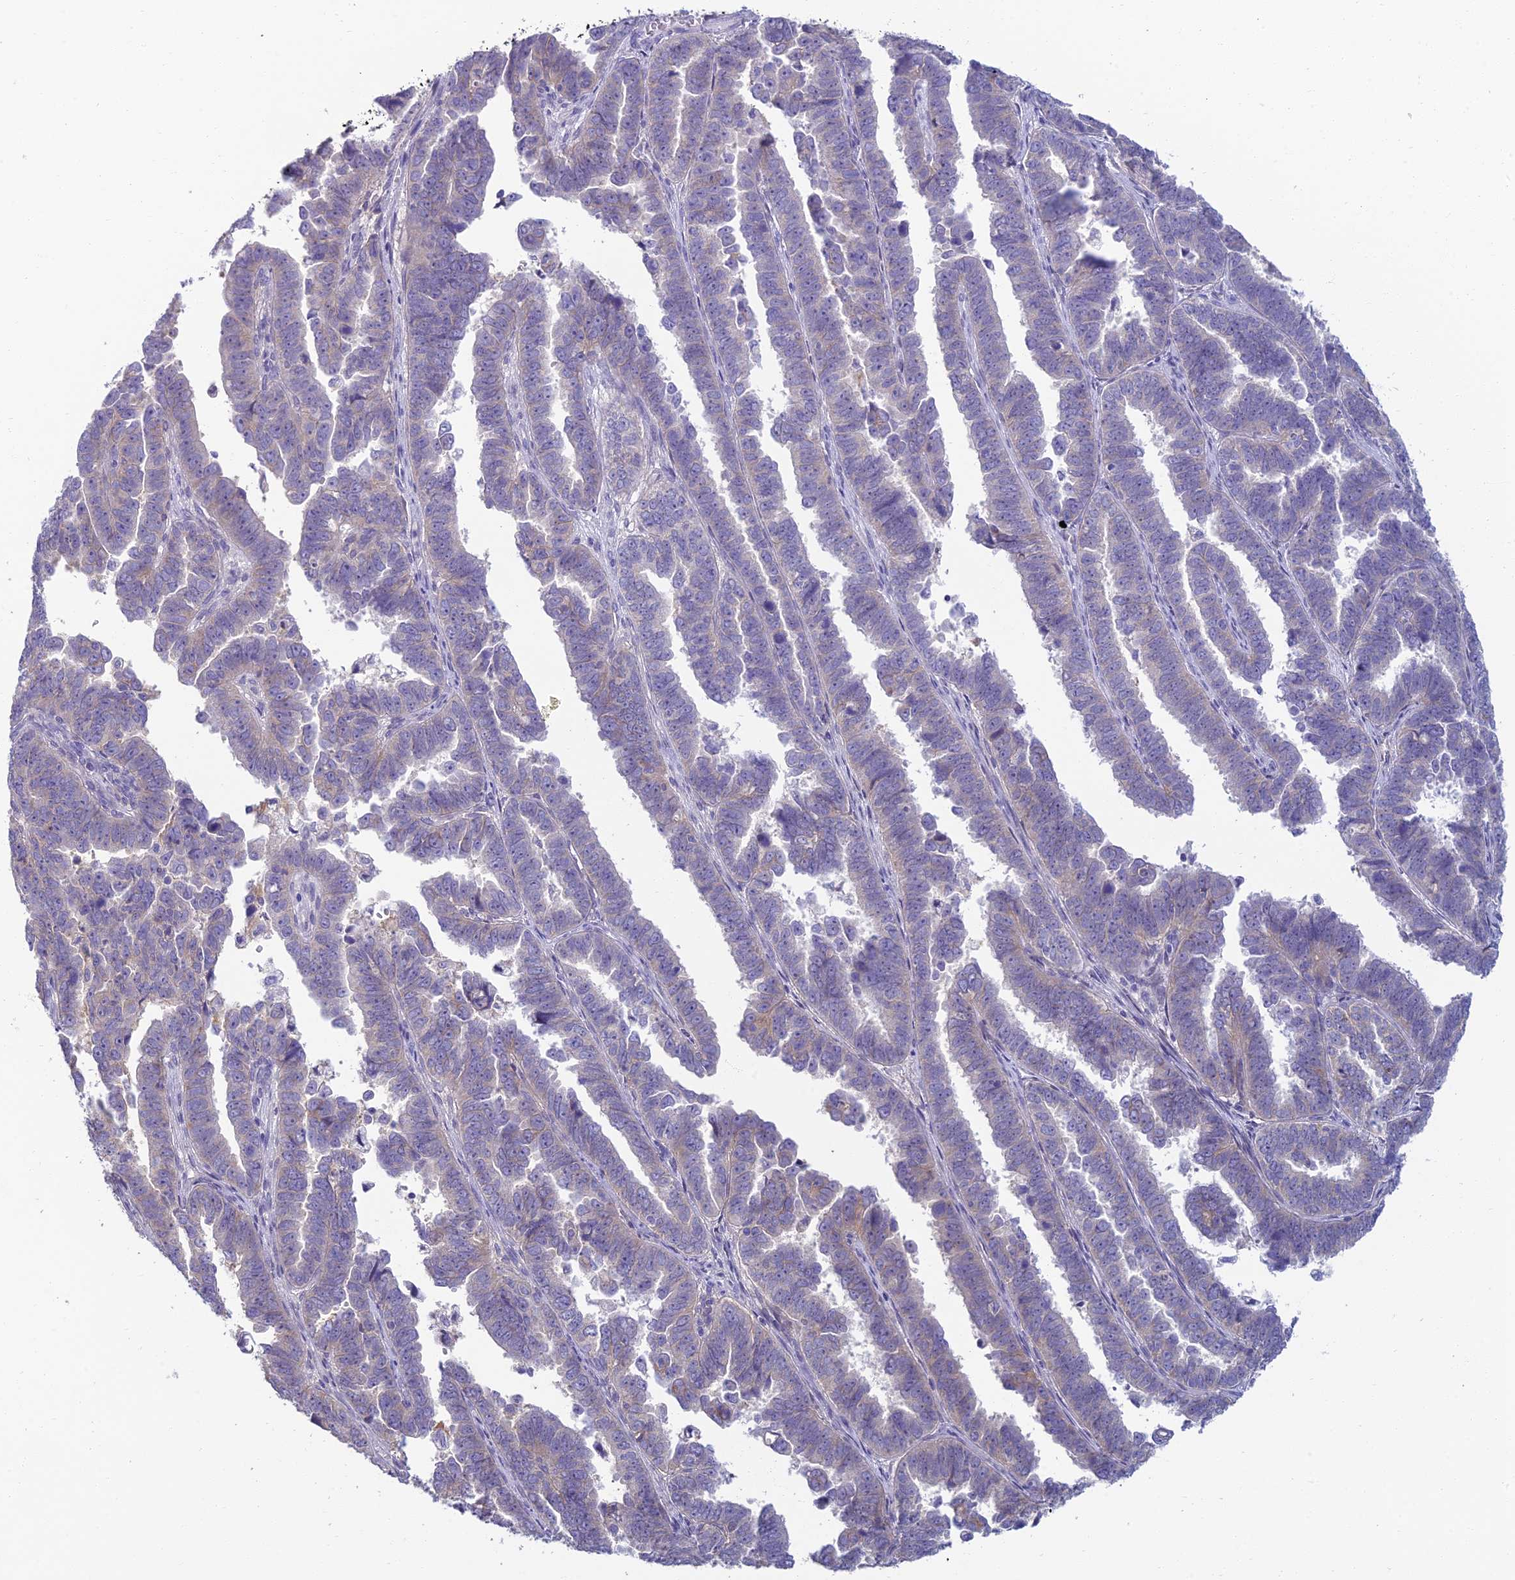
{"staining": {"intensity": "negative", "quantity": "none", "location": "none"}, "tissue": "endometrial cancer", "cell_type": "Tumor cells", "image_type": "cancer", "snomed": [{"axis": "morphology", "description": "Adenocarcinoma, NOS"}, {"axis": "topography", "description": "Endometrium"}], "caption": "High magnification brightfield microscopy of endometrial cancer (adenocarcinoma) stained with DAB (3,3'-diaminobenzidine) (brown) and counterstained with hematoxylin (blue): tumor cells show no significant positivity.", "gene": "NEURL1", "patient": {"sex": "female", "age": 75}}